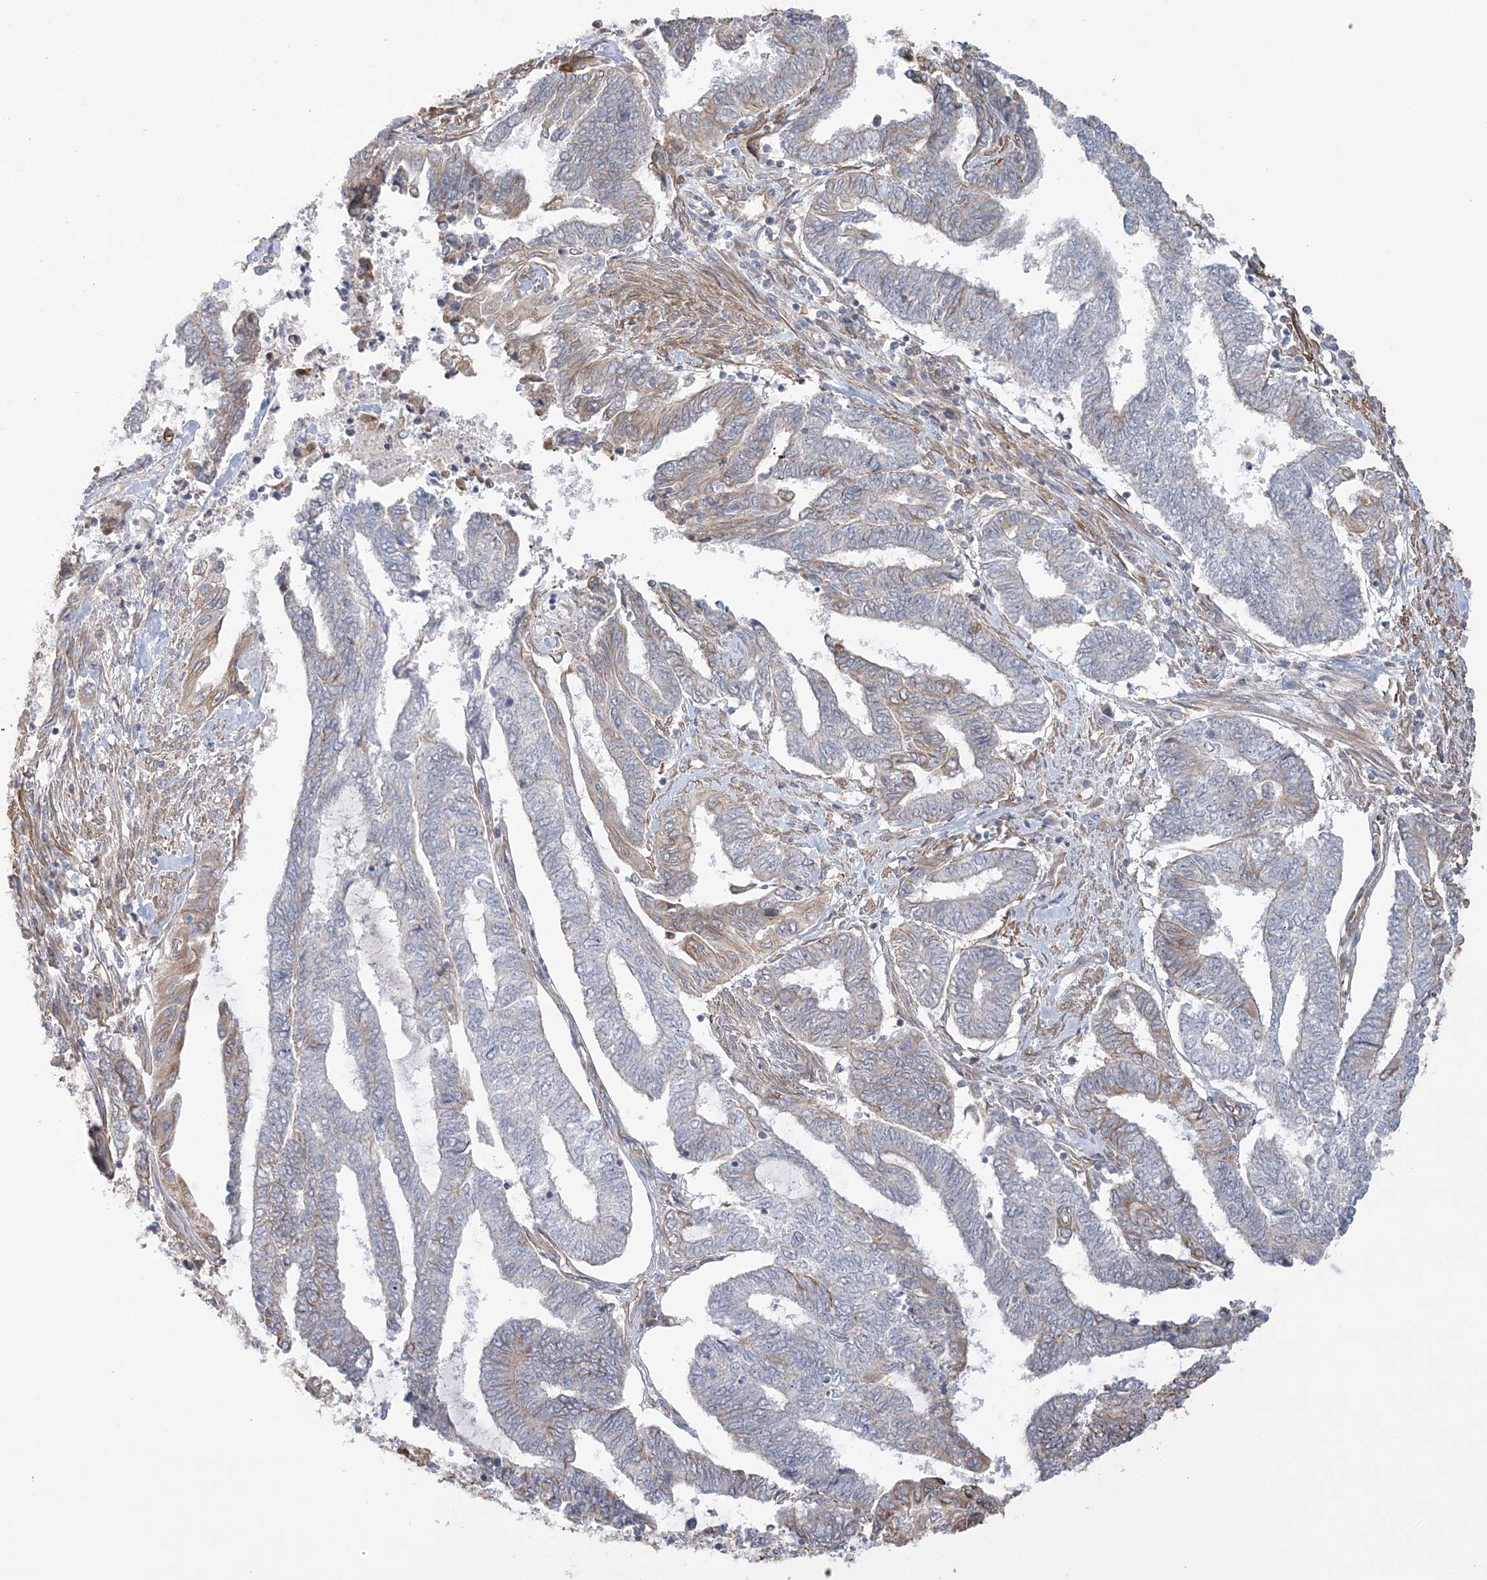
{"staining": {"intensity": "negative", "quantity": "none", "location": "none"}, "tissue": "endometrial cancer", "cell_type": "Tumor cells", "image_type": "cancer", "snomed": [{"axis": "morphology", "description": "Adenocarcinoma, NOS"}, {"axis": "topography", "description": "Uterus"}, {"axis": "topography", "description": "Endometrium"}], "caption": "This is a photomicrograph of immunohistochemistry (IHC) staining of endometrial cancer (adenocarcinoma), which shows no expression in tumor cells.", "gene": "ZNF821", "patient": {"sex": "female", "age": 70}}